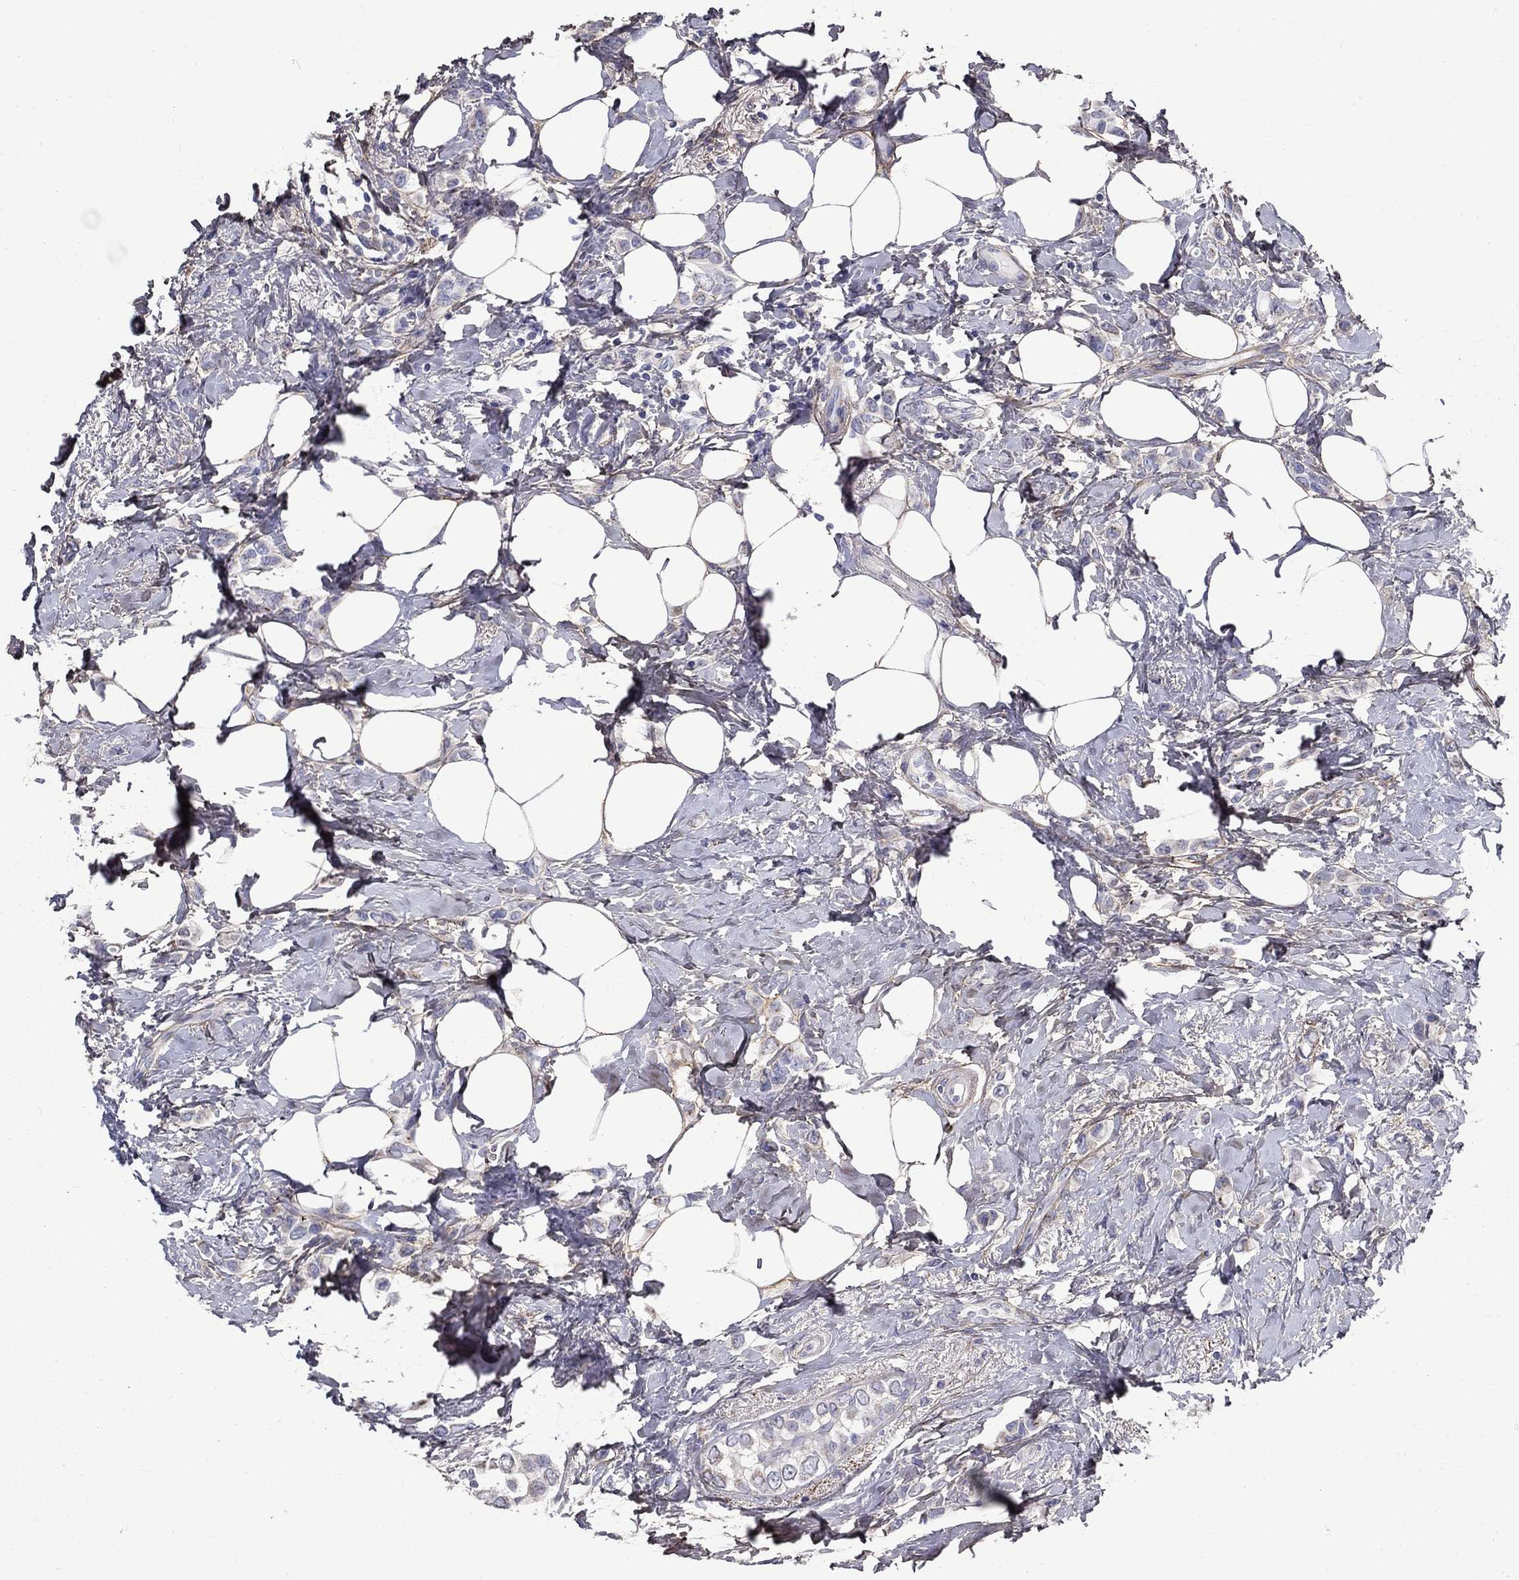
{"staining": {"intensity": "negative", "quantity": "none", "location": "none"}, "tissue": "breast cancer", "cell_type": "Tumor cells", "image_type": "cancer", "snomed": [{"axis": "morphology", "description": "Lobular carcinoma"}, {"axis": "topography", "description": "Breast"}], "caption": "The immunohistochemistry (IHC) micrograph has no significant expression in tumor cells of lobular carcinoma (breast) tissue.", "gene": "ANXA10", "patient": {"sex": "female", "age": 66}}